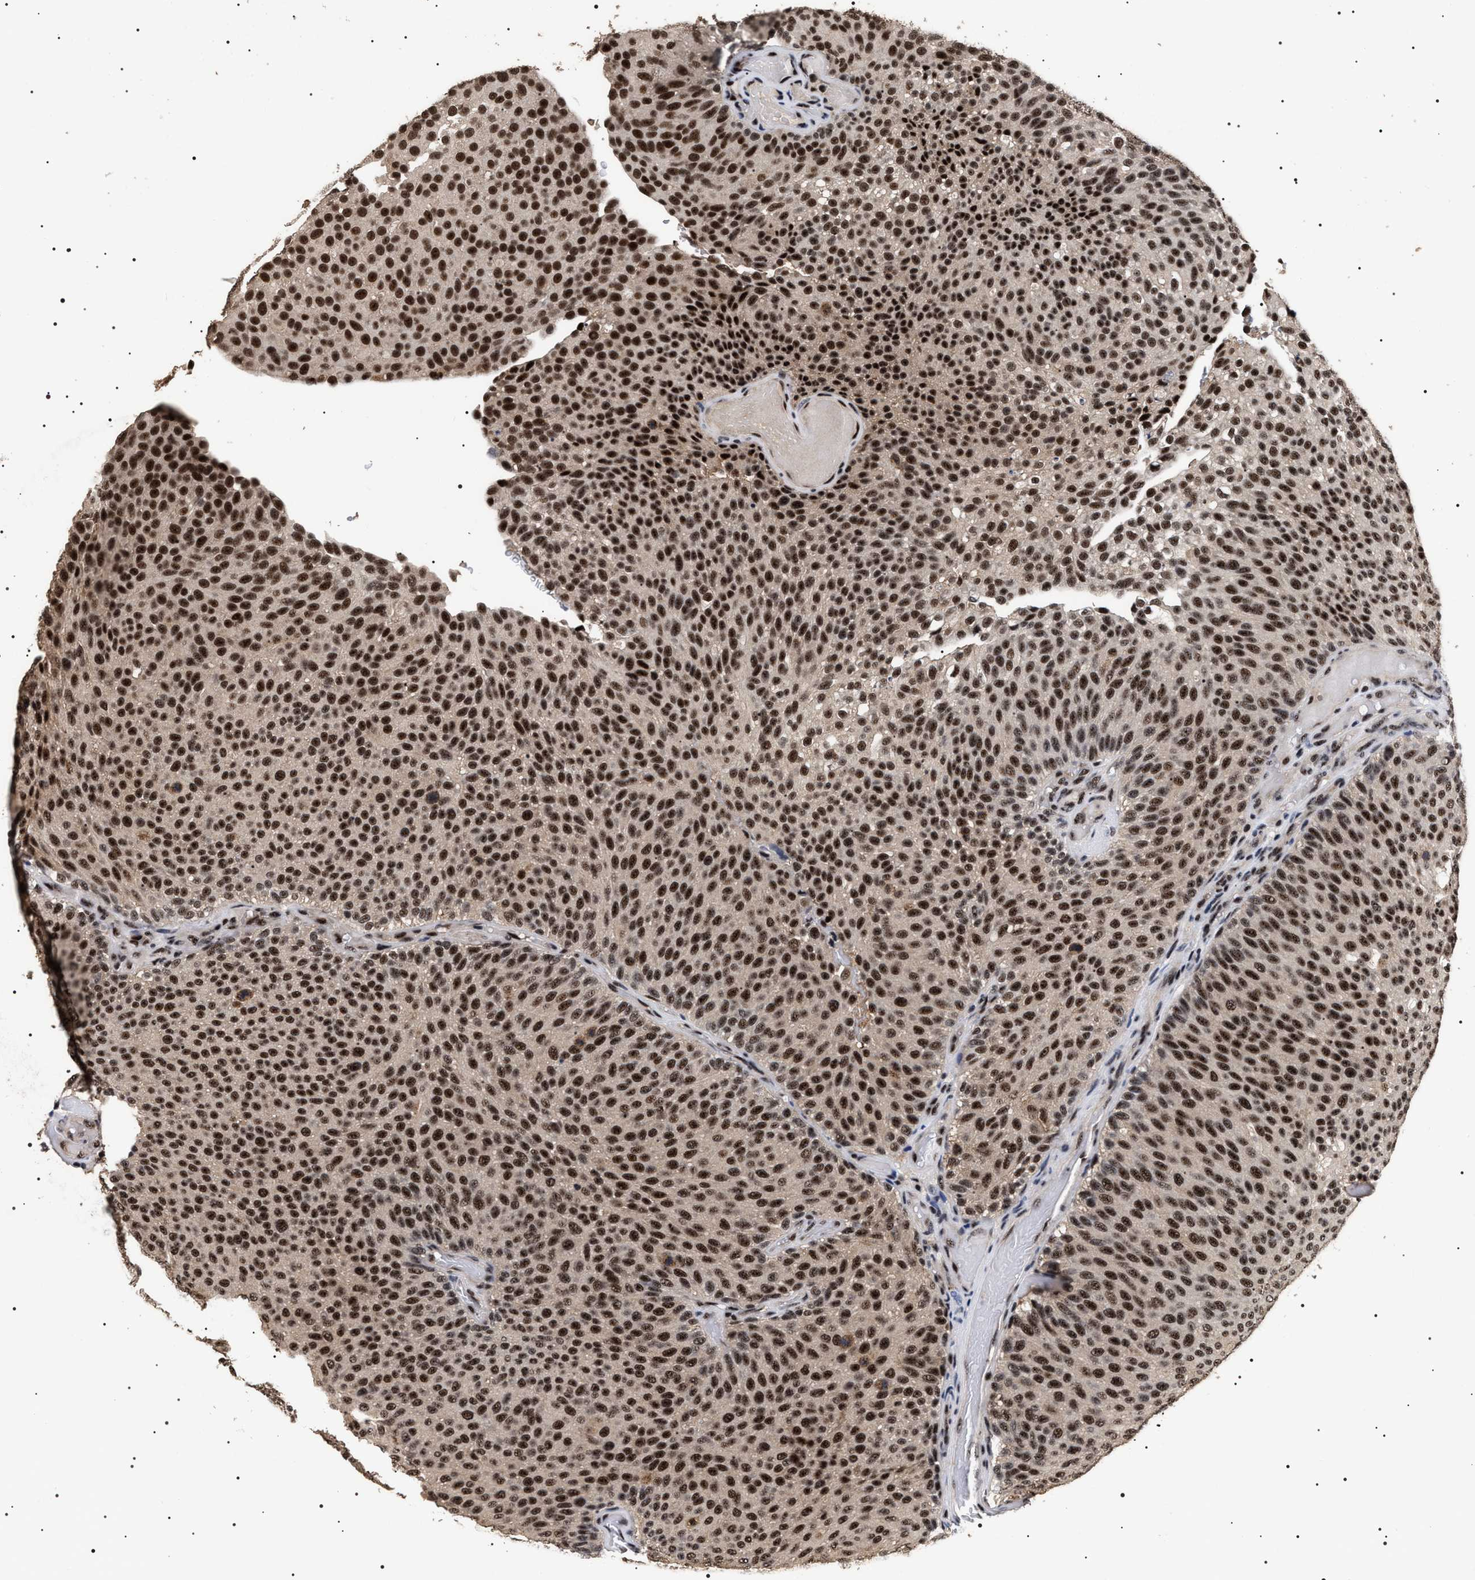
{"staining": {"intensity": "strong", "quantity": ">75%", "location": "nuclear"}, "tissue": "urothelial cancer", "cell_type": "Tumor cells", "image_type": "cancer", "snomed": [{"axis": "morphology", "description": "Urothelial carcinoma, Low grade"}, {"axis": "topography", "description": "Urinary bladder"}], "caption": "Immunohistochemical staining of urothelial carcinoma (low-grade) displays high levels of strong nuclear protein expression in approximately >75% of tumor cells. (Stains: DAB (3,3'-diaminobenzidine) in brown, nuclei in blue, Microscopy: brightfield microscopy at high magnification).", "gene": "CAAP1", "patient": {"sex": "male", "age": 78}}